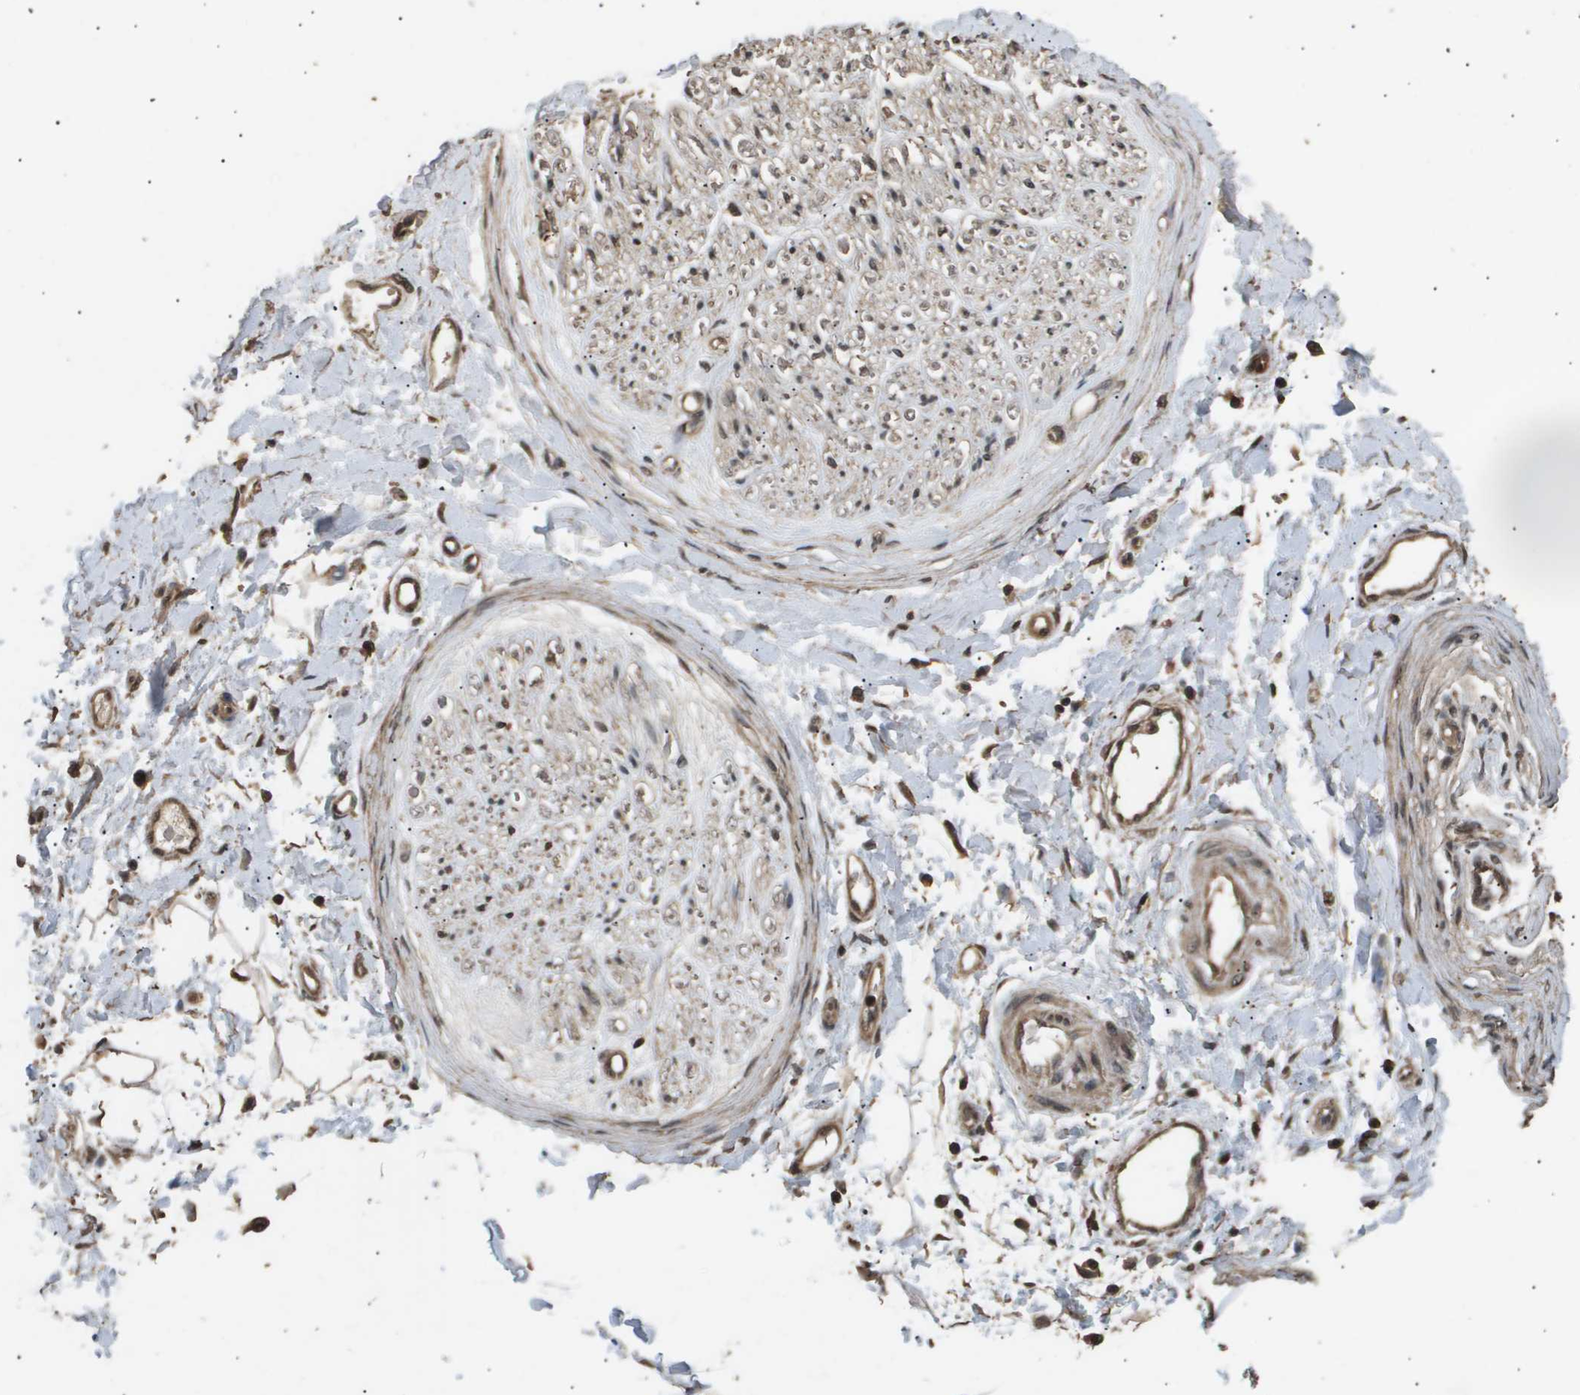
{"staining": {"intensity": "moderate", "quantity": ">75%", "location": "cytoplasmic/membranous,nuclear"}, "tissue": "adipose tissue", "cell_type": "Adipocytes", "image_type": "normal", "snomed": [{"axis": "morphology", "description": "Normal tissue, NOS"}, {"axis": "morphology", "description": "Squamous cell carcinoma, NOS"}, {"axis": "topography", "description": "Skin"}, {"axis": "topography", "description": "Peripheral nerve tissue"}], "caption": "DAB (3,3'-diaminobenzidine) immunohistochemical staining of normal human adipose tissue reveals moderate cytoplasmic/membranous,nuclear protein expression in about >75% of adipocytes.", "gene": "ING1", "patient": {"sex": "male", "age": 83}}